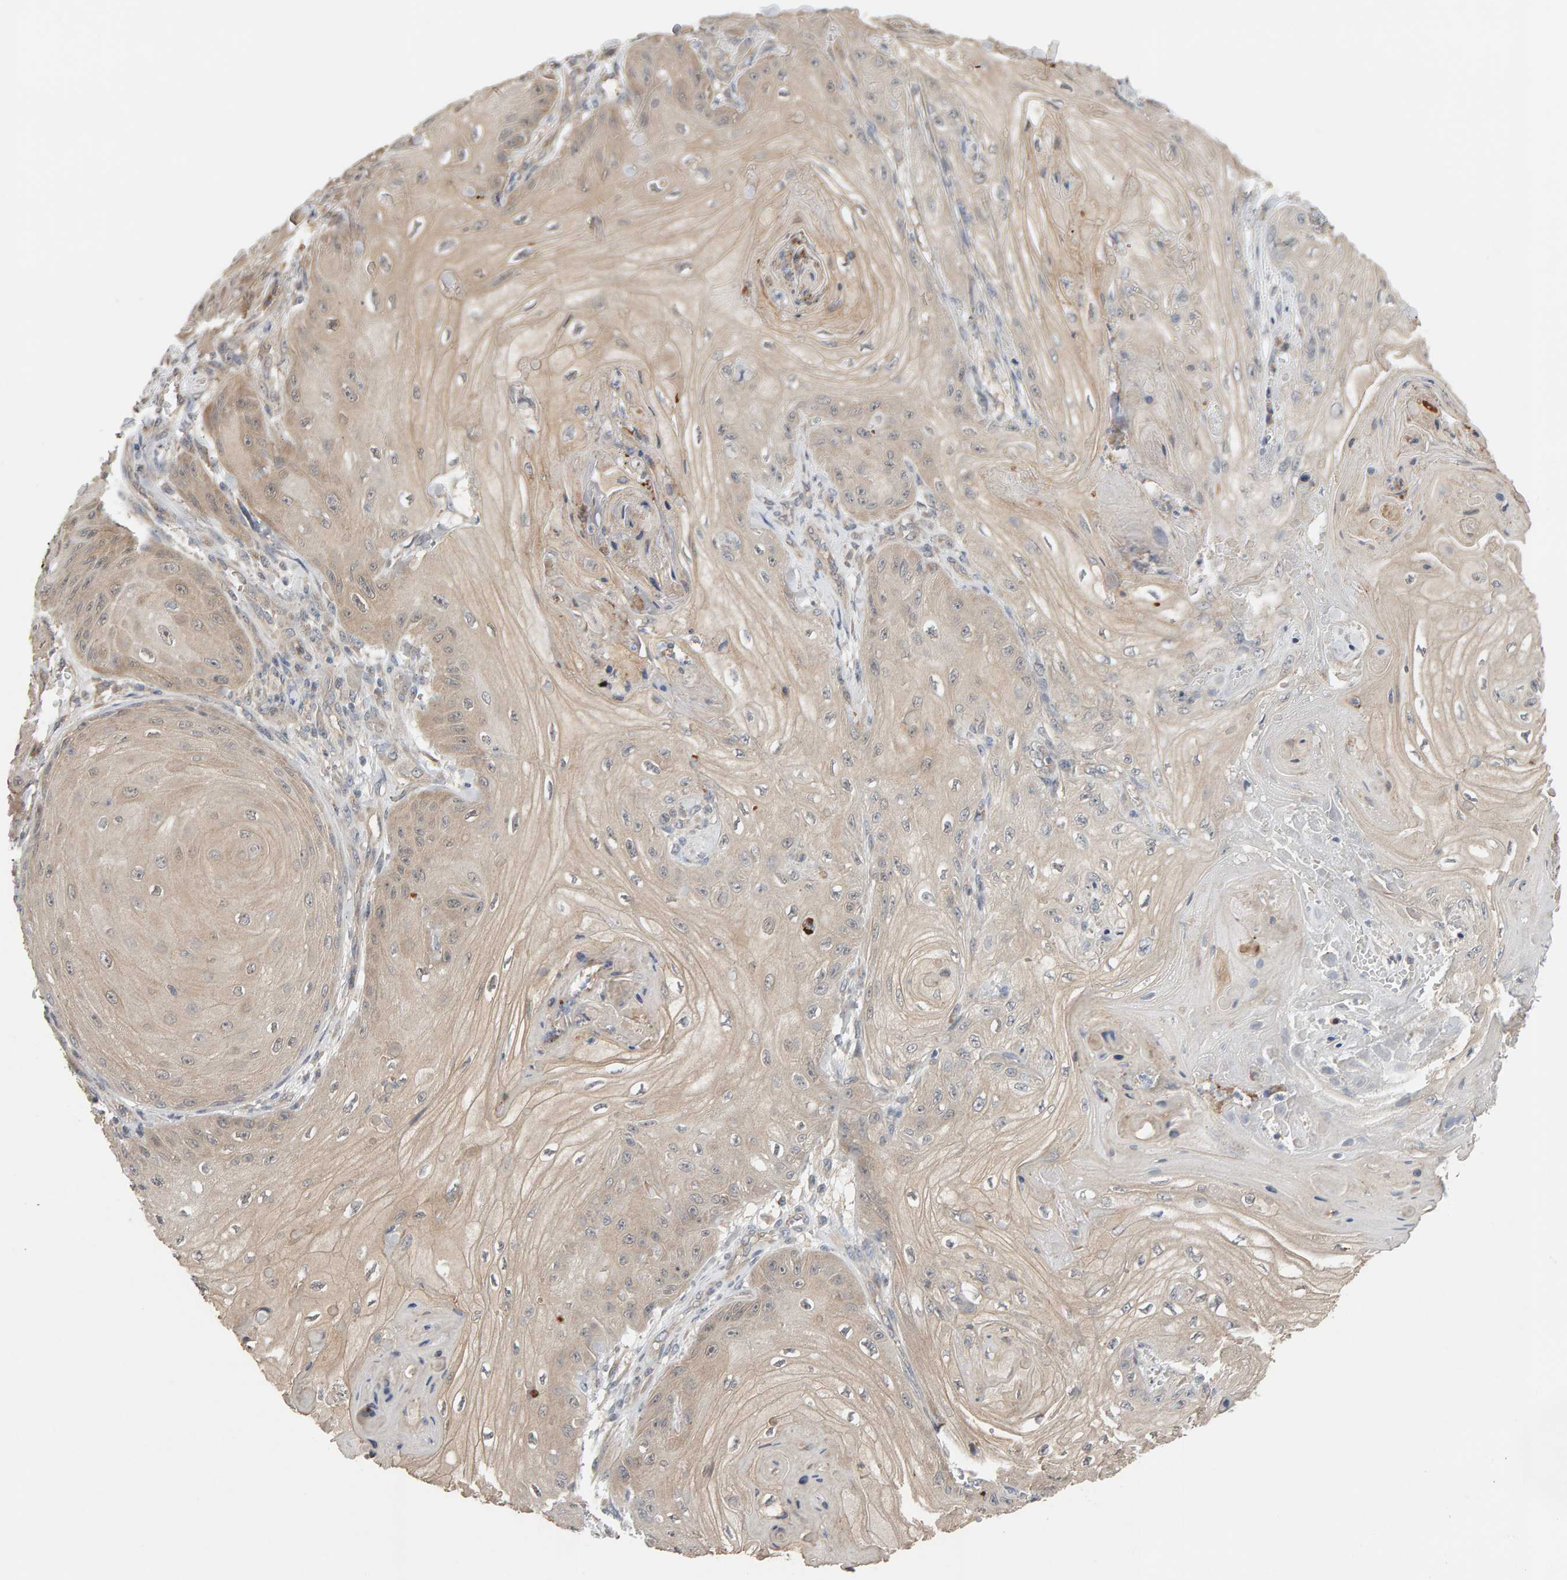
{"staining": {"intensity": "weak", "quantity": ">75%", "location": "cytoplasmic/membranous,nuclear"}, "tissue": "skin cancer", "cell_type": "Tumor cells", "image_type": "cancer", "snomed": [{"axis": "morphology", "description": "Squamous cell carcinoma, NOS"}, {"axis": "topography", "description": "Skin"}], "caption": "Protein expression analysis of human skin squamous cell carcinoma reveals weak cytoplasmic/membranous and nuclear expression in about >75% of tumor cells.", "gene": "DNAJC7", "patient": {"sex": "male", "age": 74}}